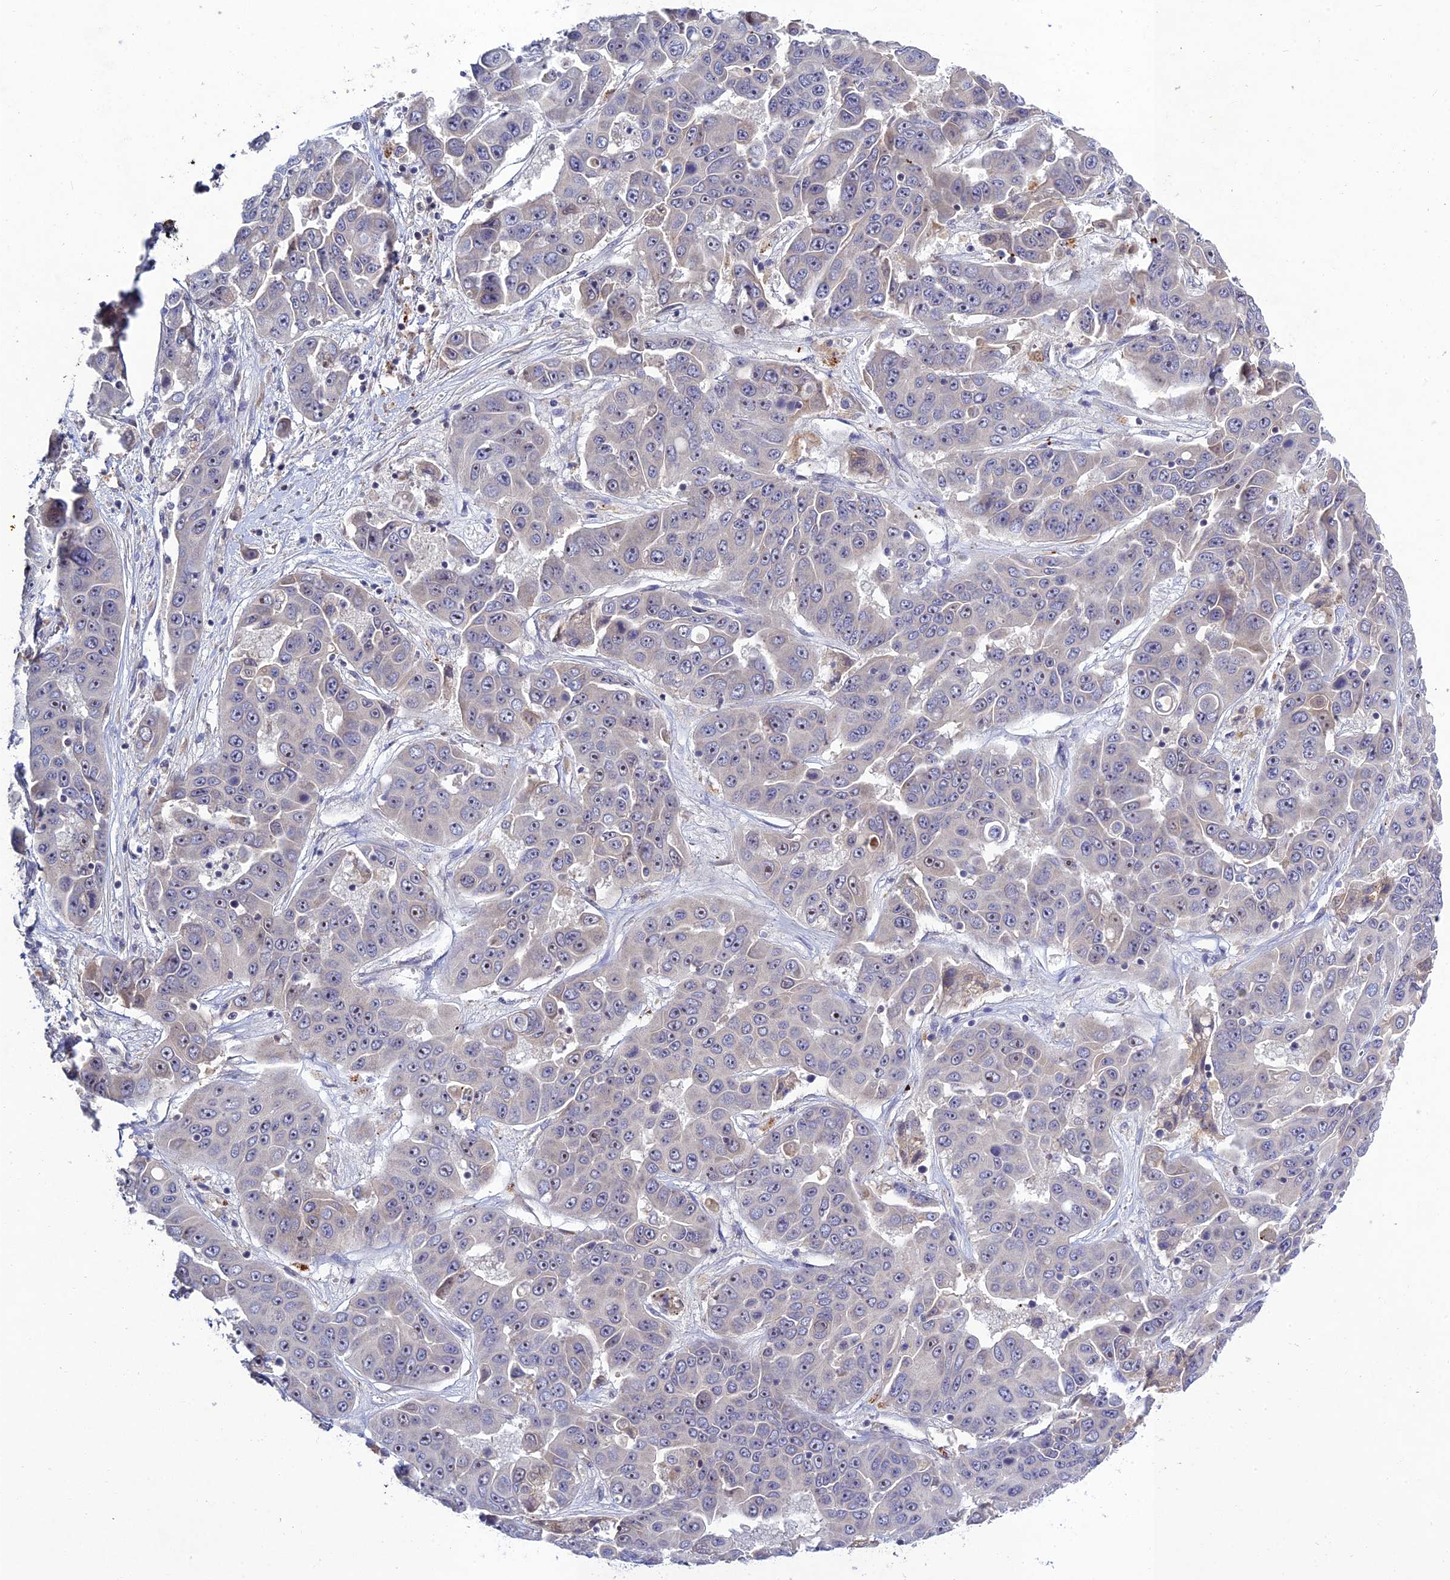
{"staining": {"intensity": "negative", "quantity": "none", "location": "none"}, "tissue": "liver cancer", "cell_type": "Tumor cells", "image_type": "cancer", "snomed": [{"axis": "morphology", "description": "Cholangiocarcinoma"}, {"axis": "topography", "description": "Liver"}], "caption": "This is an immunohistochemistry image of human liver cancer (cholangiocarcinoma). There is no positivity in tumor cells.", "gene": "CHST5", "patient": {"sex": "female", "age": 52}}